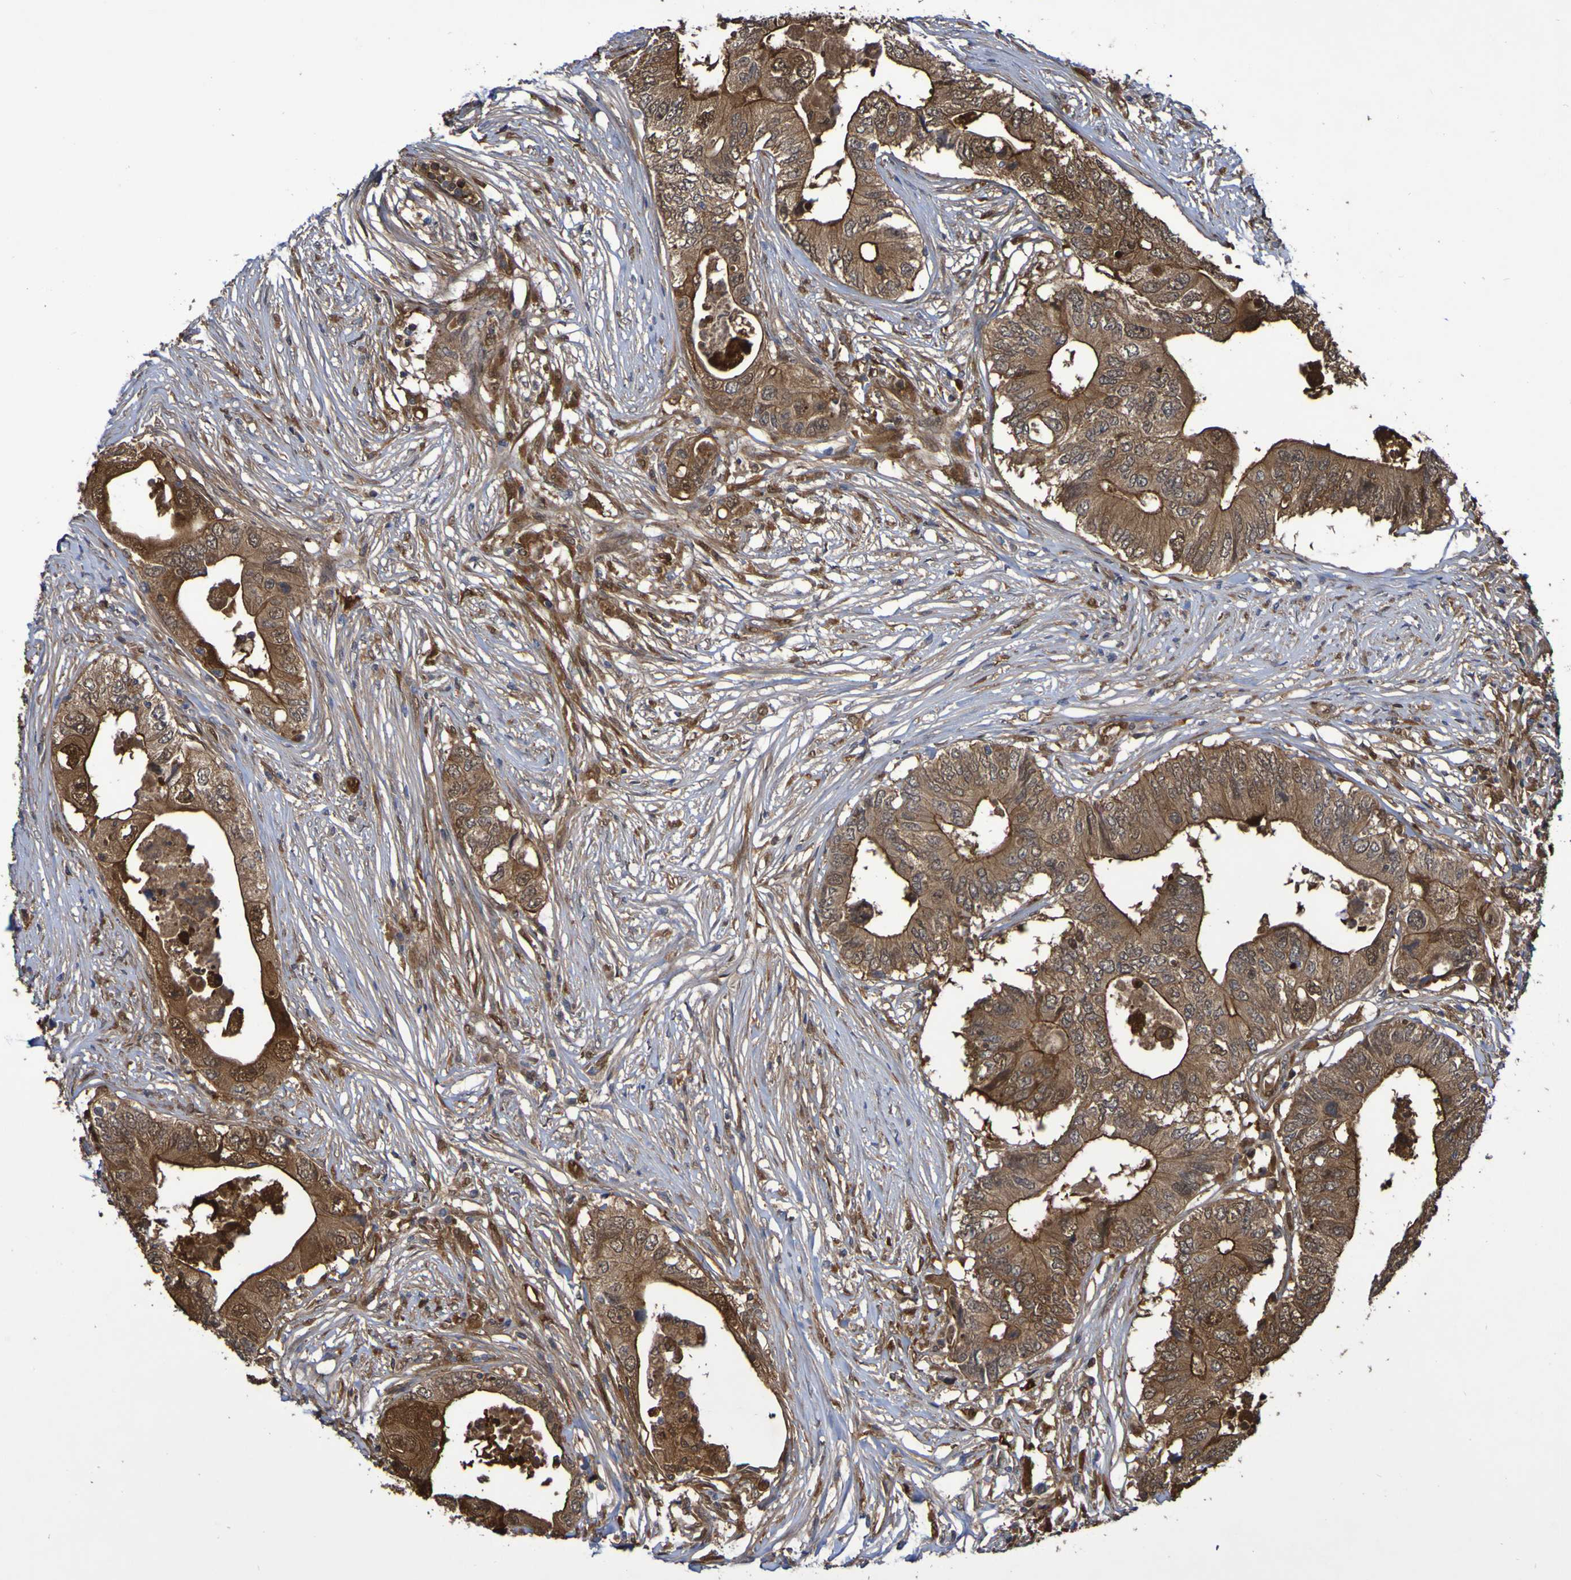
{"staining": {"intensity": "strong", "quantity": ">75%", "location": "cytoplasmic/membranous"}, "tissue": "colorectal cancer", "cell_type": "Tumor cells", "image_type": "cancer", "snomed": [{"axis": "morphology", "description": "Adenocarcinoma, NOS"}, {"axis": "topography", "description": "Colon"}], "caption": "A micrograph showing strong cytoplasmic/membranous positivity in about >75% of tumor cells in colorectal adenocarcinoma, as visualized by brown immunohistochemical staining.", "gene": "SERPINB6", "patient": {"sex": "male", "age": 71}}